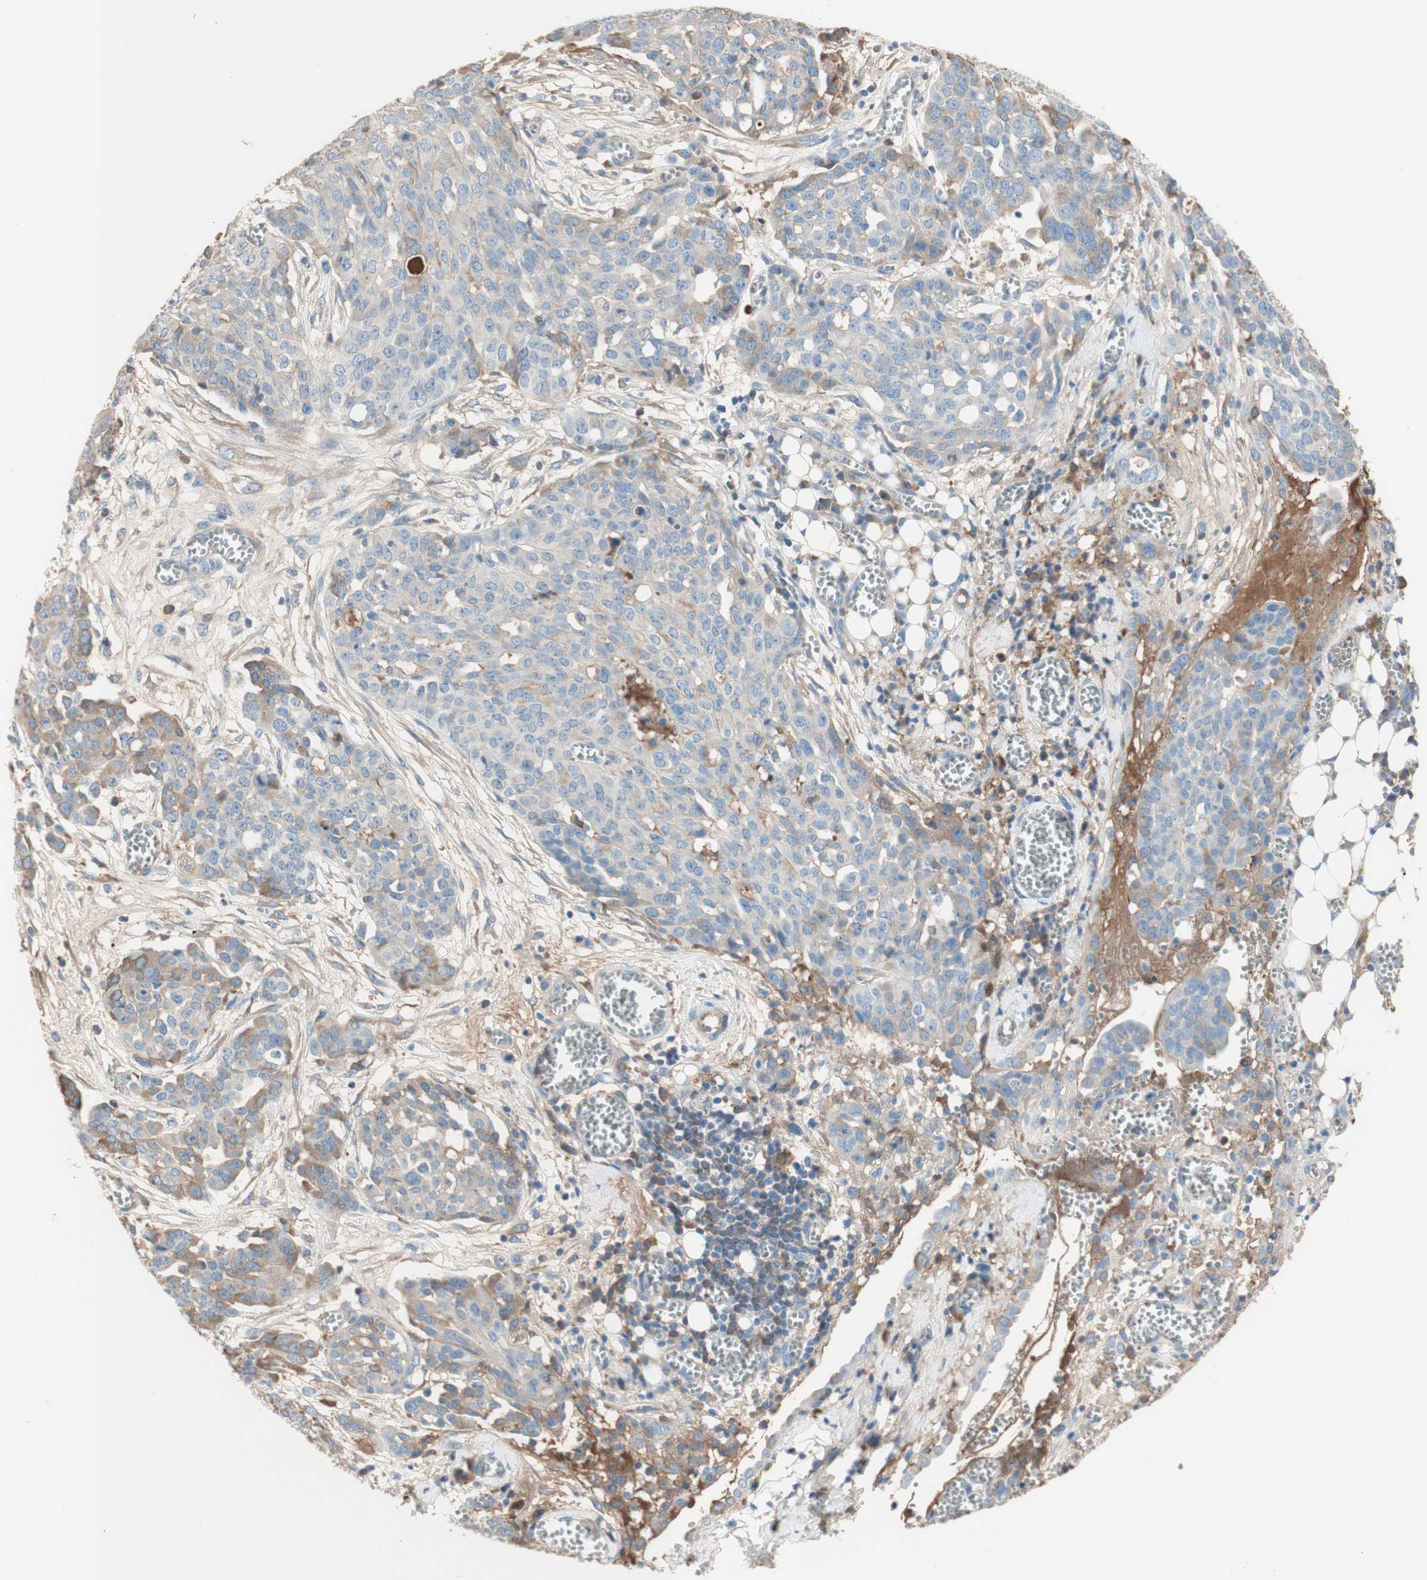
{"staining": {"intensity": "weak", "quantity": "25%-75%", "location": "cytoplasmic/membranous"}, "tissue": "ovarian cancer", "cell_type": "Tumor cells", "image_type": "cancer", "snomed": [{"axis": "morphology", "description": "Cystadenocarcinoma, serous, NOS"}, {"axis": "topography", "description": "Soft tissue"}, {"axis": "topography", "description": "Ovary"}], "caption": "Brown immunohistochemical staining in human ovarian serous cystadenocarcinoma displays weak cytoplasmic/membranous positivity in approximately 25%-75% of tumor cells.", "gene": "KNG1", "patient": {"sex": "female", "age": 57}}